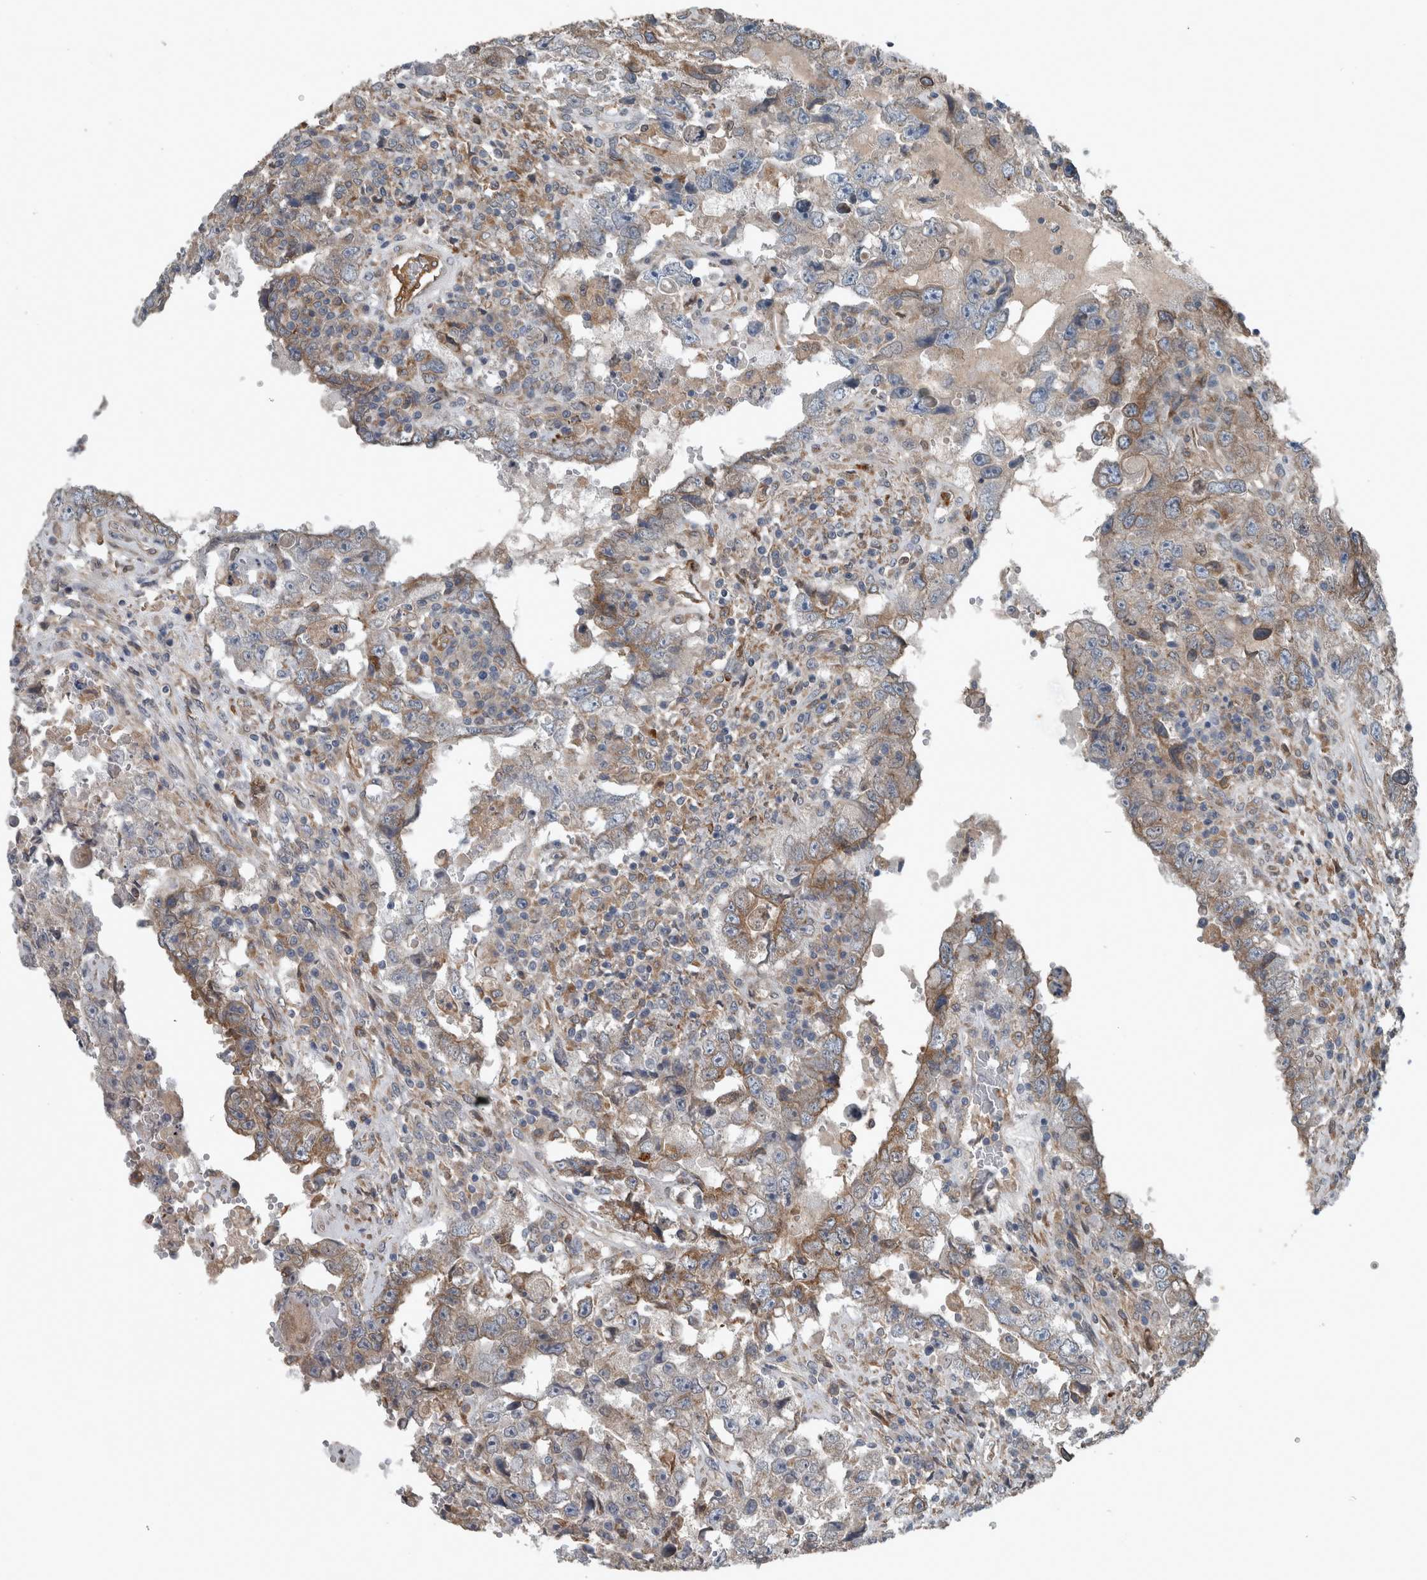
{"staining": {"intensity": "moderate", "quantity": "25%-75%", "location": "cytoplasmic/membranous"}, "tissue": "testis cancer", "cell_type": "Tumor cells", "image_type": "cancer", "snomed": [{"axis": "morphology", "description": "Carcinoma, Embryonal, NOS"}, {"axis": "topography", "description": "Testis"}], "caption": "Immunohistochemistry staining of embryonal carcinoma (testis), which demonstrates medium levels of moderate cytoplasmic/membranous expression in approximately 25%-75% of tumor cells indicating moderate cytoplasmic/membranous protein staining. The staining was performed using DAB (3,3'-diaminobenzidine) (brown) for protein detection and nuclei were counterstained in hematoxylin (blue).", "gene": "EXOC8", "patient": {"sex": "male", "age": 26}}